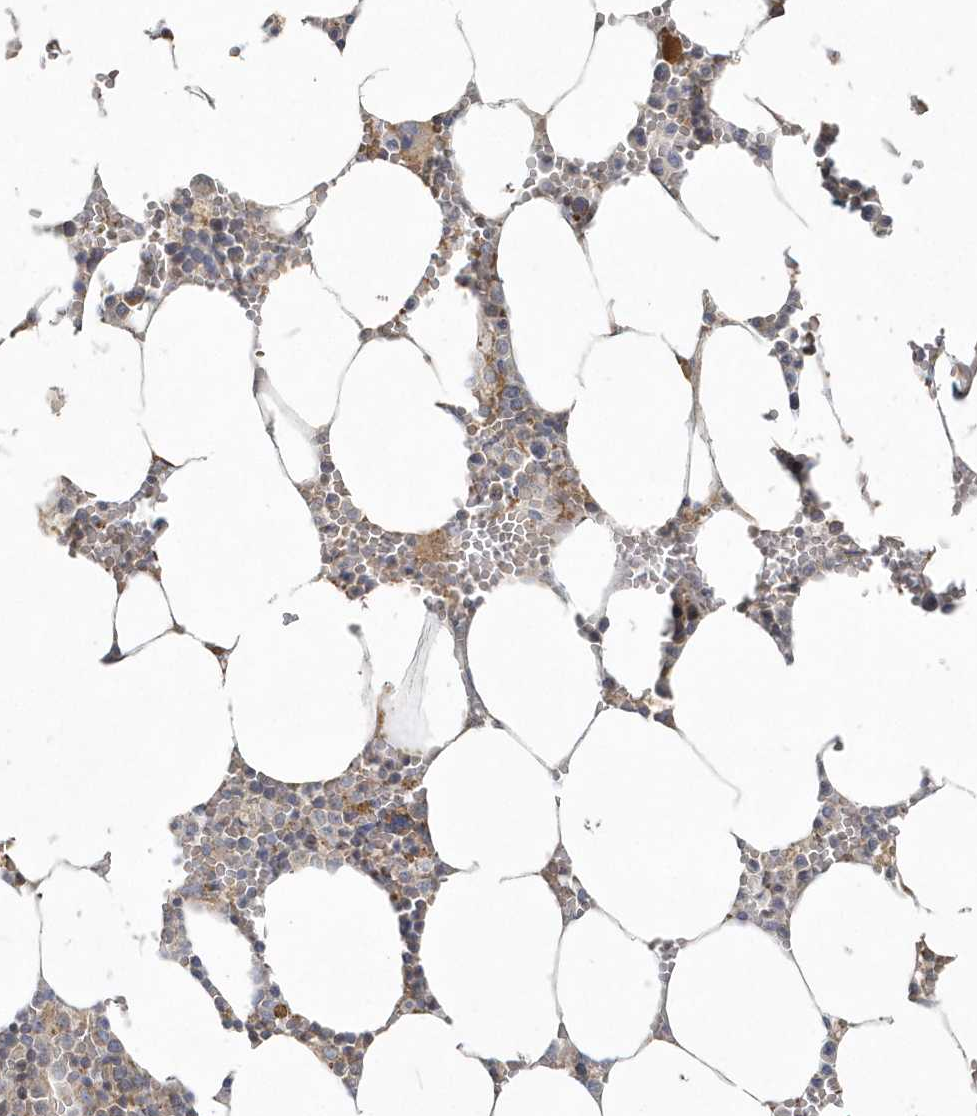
{"staining": {"intensity": "moderate", "quantity": "<25%", "location": "cytoplasmic/membranous"}, "tissue": "bone marrow", "cell_type": "Hematopoietic cells", "image_type": "normal", "snomed": [{"axis": "morphology", "description": "Normal tissue, NOS"}, {"axis": "topography", "description": "Bone marrow"}], "caption": "Hematopoietic cells demonstrate low levels of moderate cytoplasmic/membranous staining in about <25% of cells in benign bone marrow. (Stains: DAB (3,3'-diaminobenzidine) in brown, nuclei in blue, Microscopy: brightfield microscopy at high magnification).", "gene": "BLTP3A", "patient": {"sex": "male", "age": 70}}